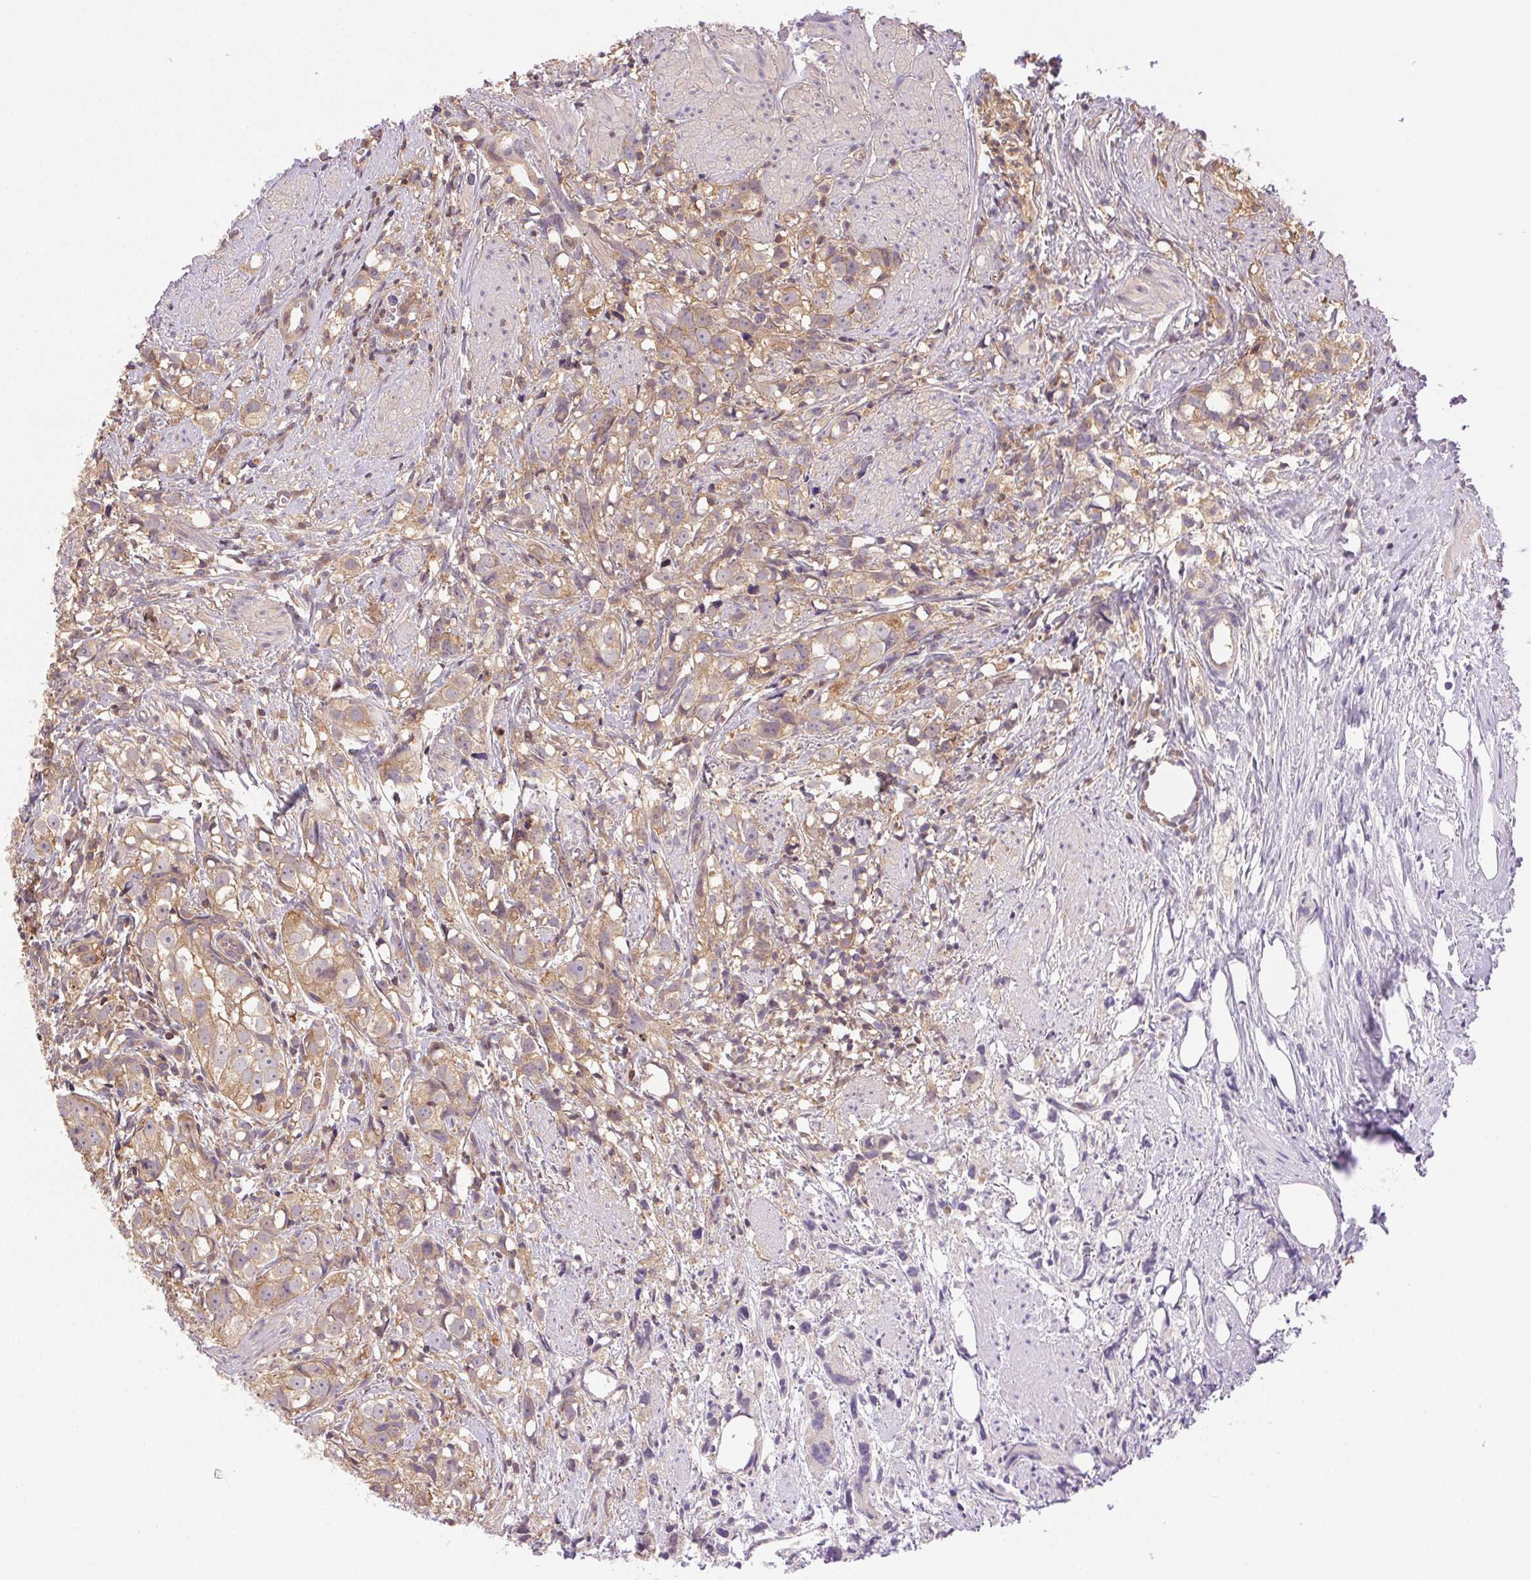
{"staining": {"intensity": "weak", "quantity": ">75%", "location": "cytoplasmic/membranous"}, "tissue": "prostate cancer", "cell_type": "Tumor cells", "image_type": "cancer", "snomed": [{"axis": "morphology", "description": "Adenocarcinoma, High grade"}, {"axis": "topography", "description": "Prostate"}], "caption": "Prostate cancer tissue demonstrates weak cytoplasmic/membranous staining in approximately >75% of tumor cells", "gene": "GDI2", "patient": {"sex": "male", "age": 68}}